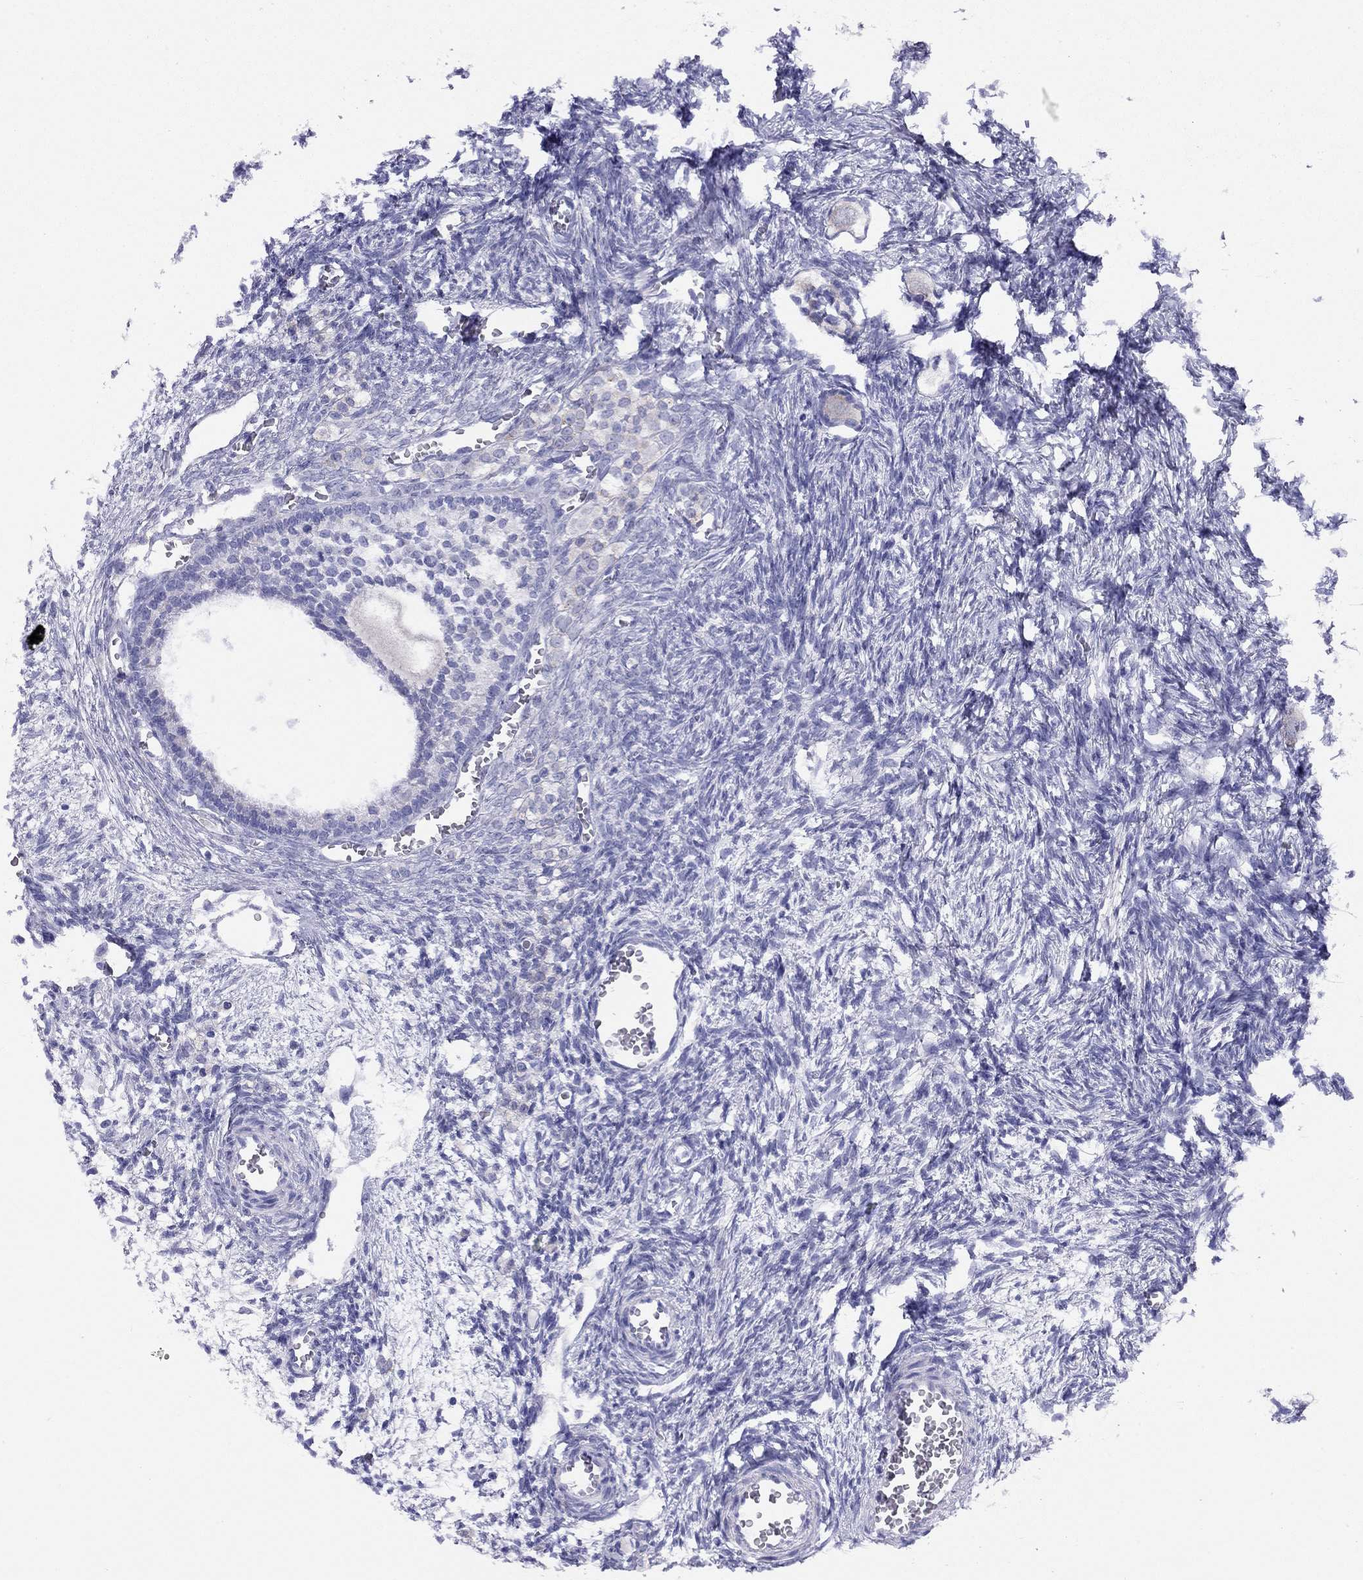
{"staining": {"intensity": "negative", "quantity": "none", "location": "none"}, "tissue": "ovary", "cell_type": "Follicle cells", "image_type": "normal", "snomed": [{"axis": "morphology", "description": "Normal tissue, NOS"}, {"axis": "topography", "description": "Ovary"}], "caption": "Ovary was stained to show a protein in brown. There is no significant staining in follicle cells. Nuclei are stained in blue.", "gene": "LRIT2", "patient": {"sex": "female", "age": 27}}